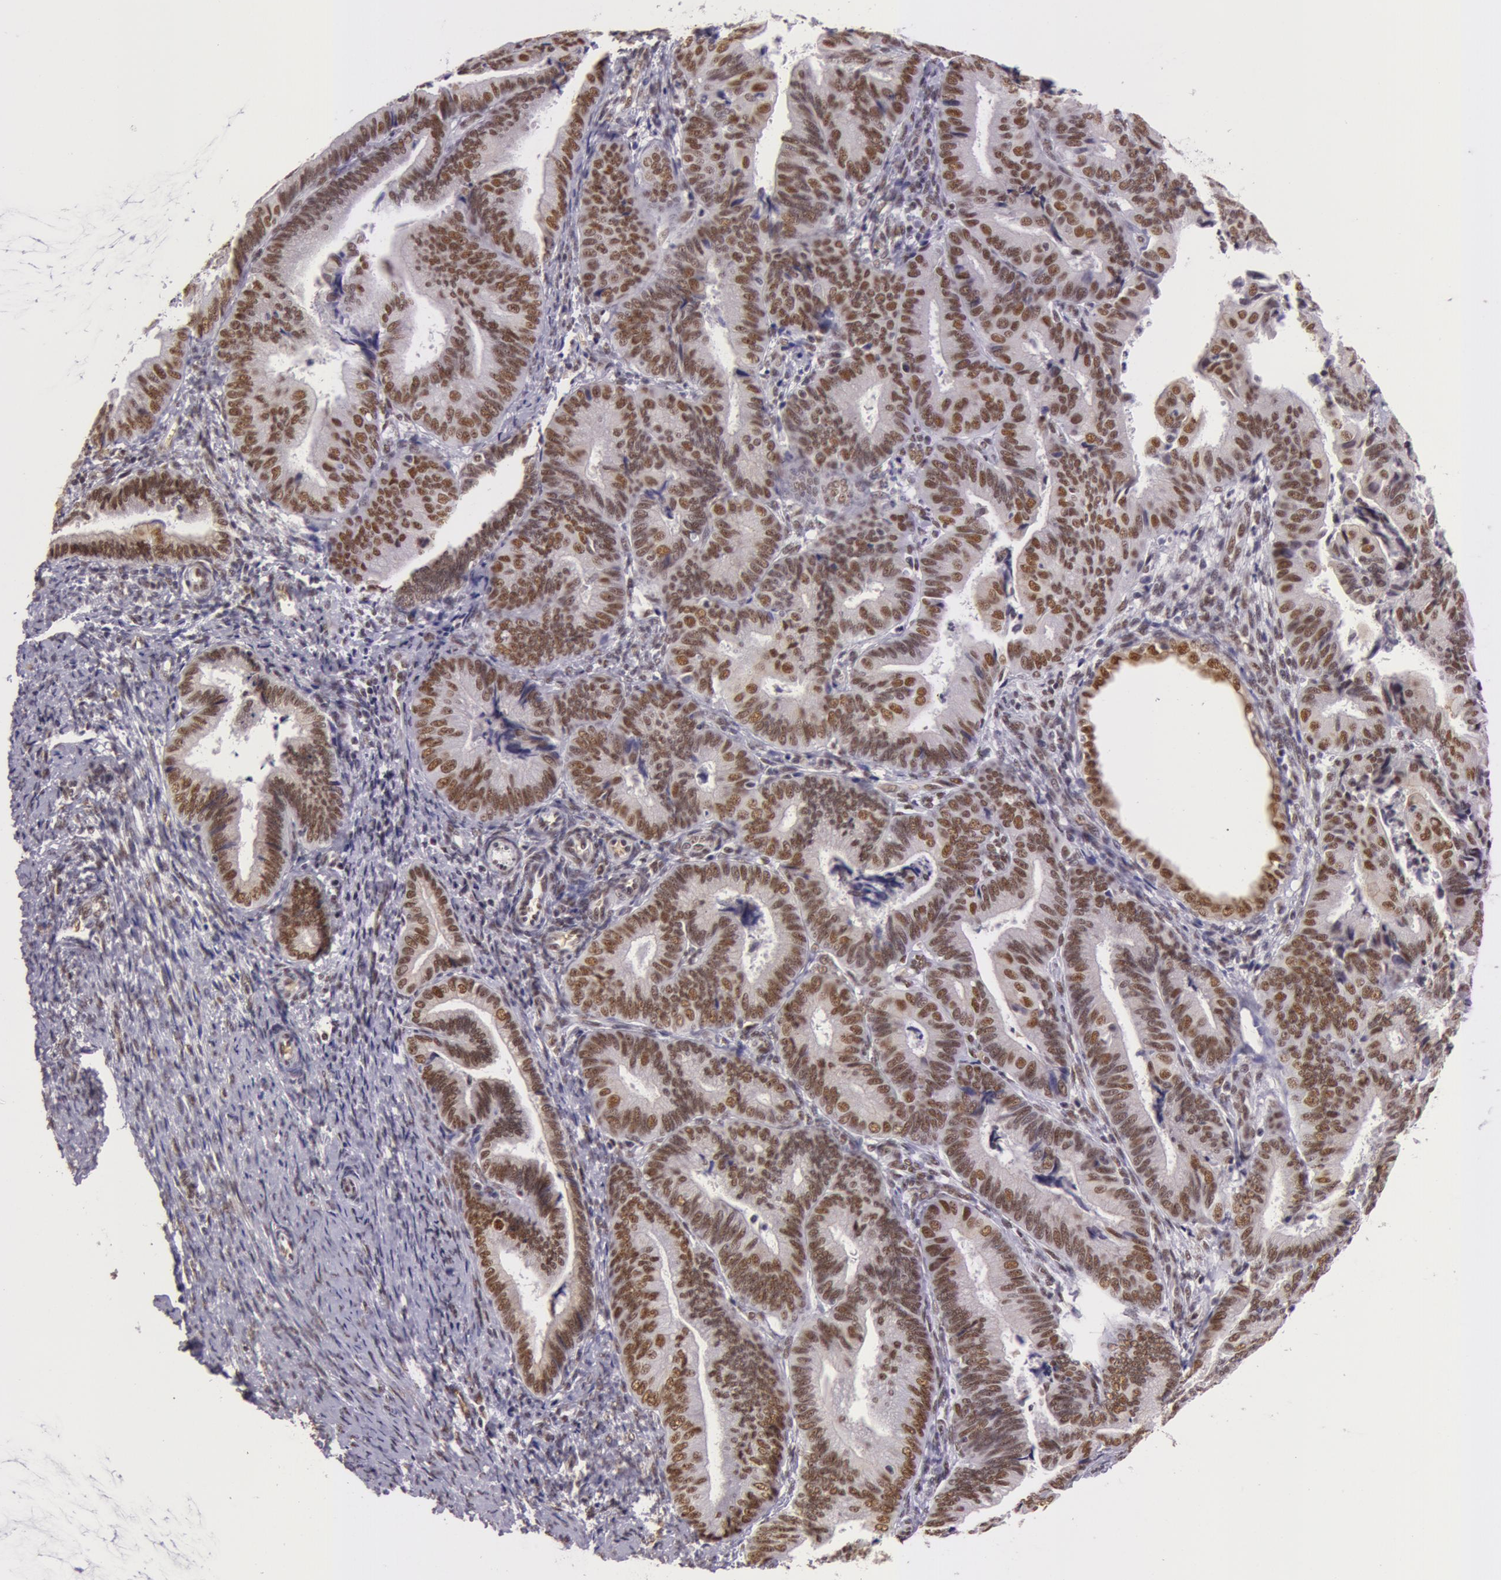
{"staining": {"intensity": "moderate", "quantity": "25%-75%", "location": "nuclear"}, "tissue": "endometrial cancer", "cell_type": "Tumor cells", "image_type": "cancer", "snomed": [{"axis": "morphology", "description": "Adenocarcinoma, NOS"}, {"axis": "topography", "description": "Endometrium"}], "caption": "High-magnification brightfield microscopy of endometrial cancer stained with DAB (brown) and counterstained with hematoxylin (blue). tumor cells exhibit moderate nuclear positivity is present in about25%-75% of cells. (IHC, brightfield microscopy, high magnification).", "gene": "NBN", "patient": {"sex": "female", "age": 63}}